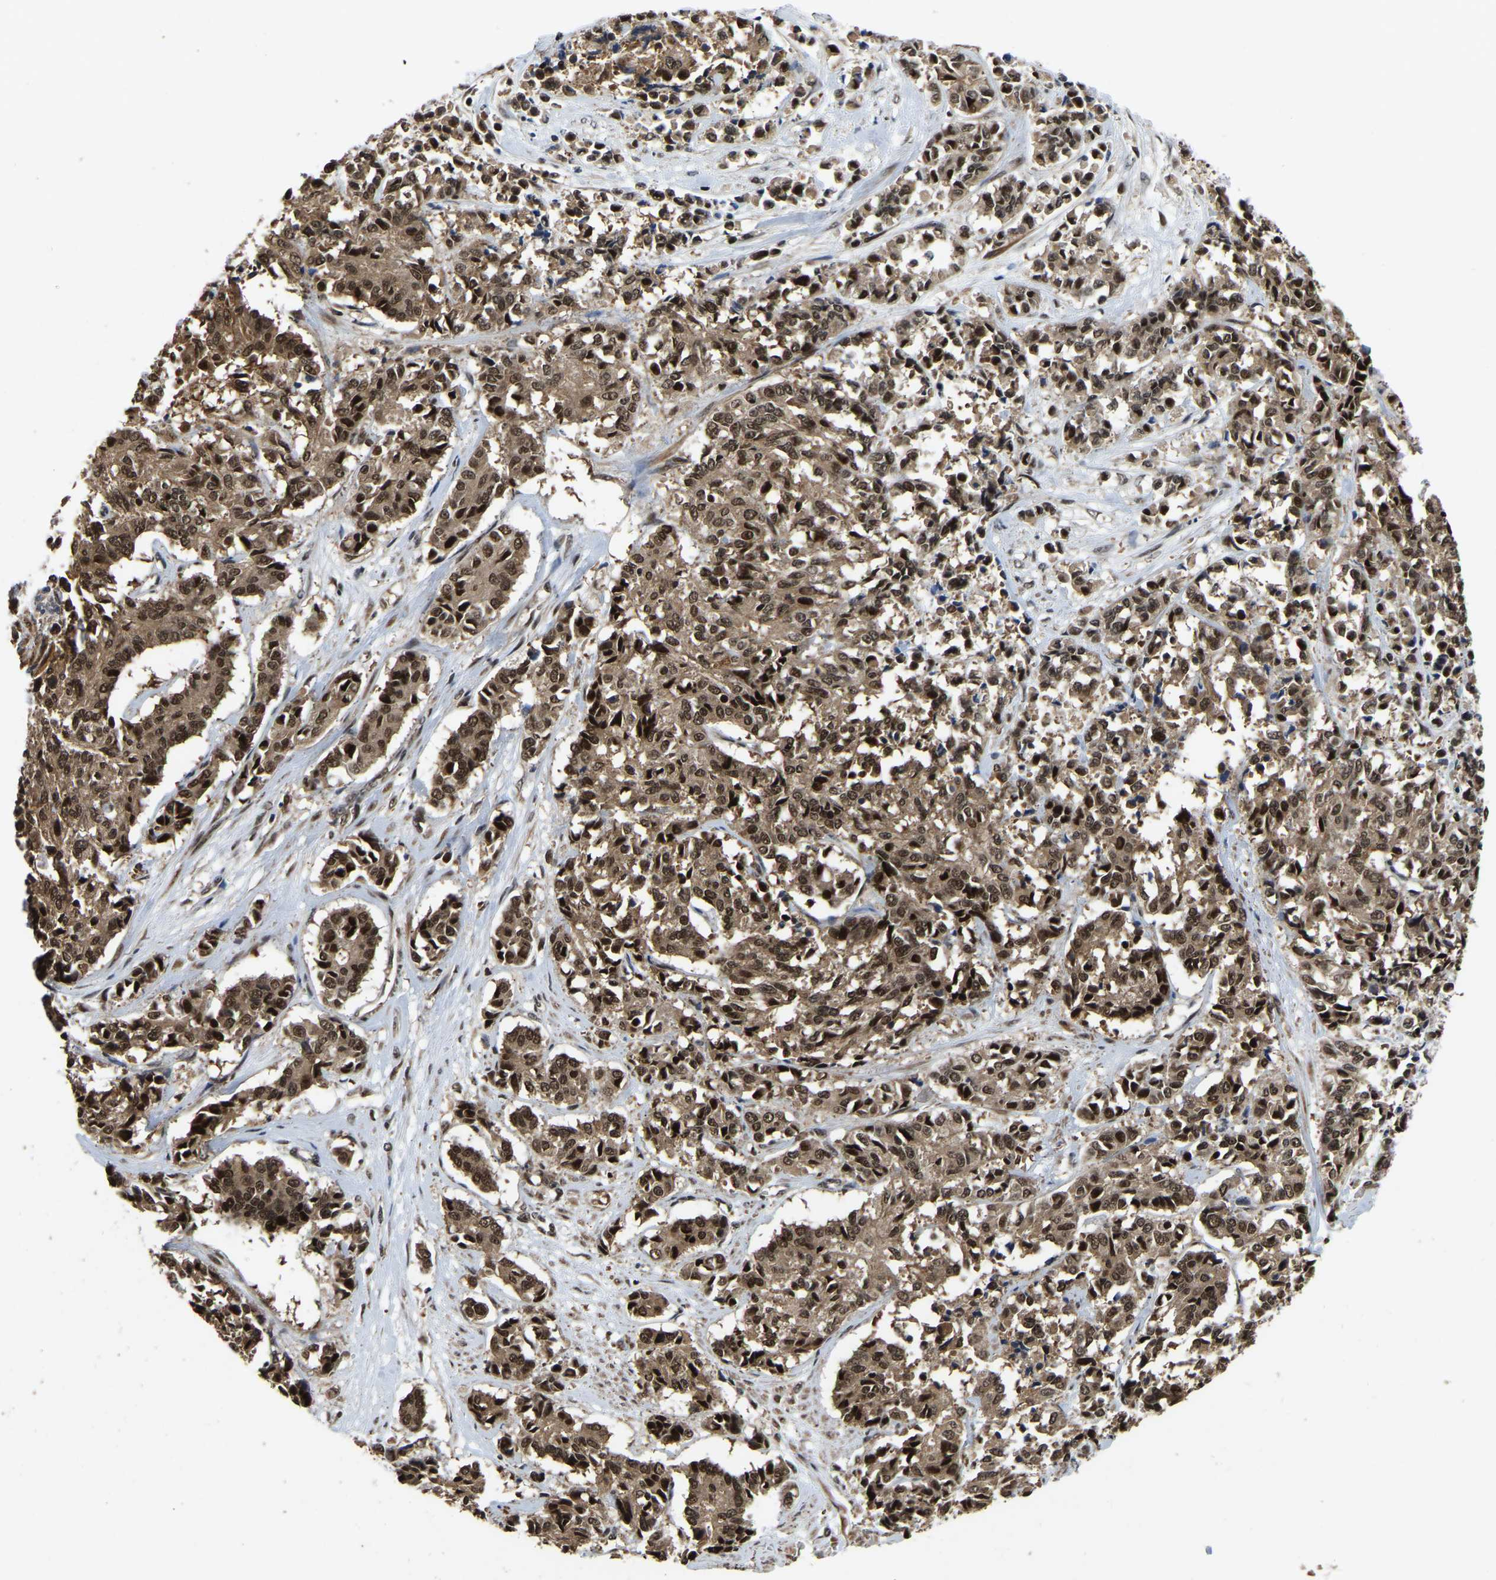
{"staining": {"intensity": "moderate", "quantity": ">75%", "location": "cytoplasmic/membranous,nuclear"}, "tissue": "cervical cancer", "cell_type": "Tumor cells", "image_type": "cancer", "snomed": [{"axis": "morphology", "description": "Squamous cell carcinoma, NOS"}, {"axis": "topography", "description": "Cervix"}], "caption": "Cervical squamous cell carcinoma was stained to show a protein in brown. There is medium levels of moderate cytoplasmic/membranous and nuclear staining in about >75% of tumor cells. (Brightfield microscopy of DAB IHC at high magnification).", "gene": "CIAO1", "patient": {"sex": "female", "age": 35}}